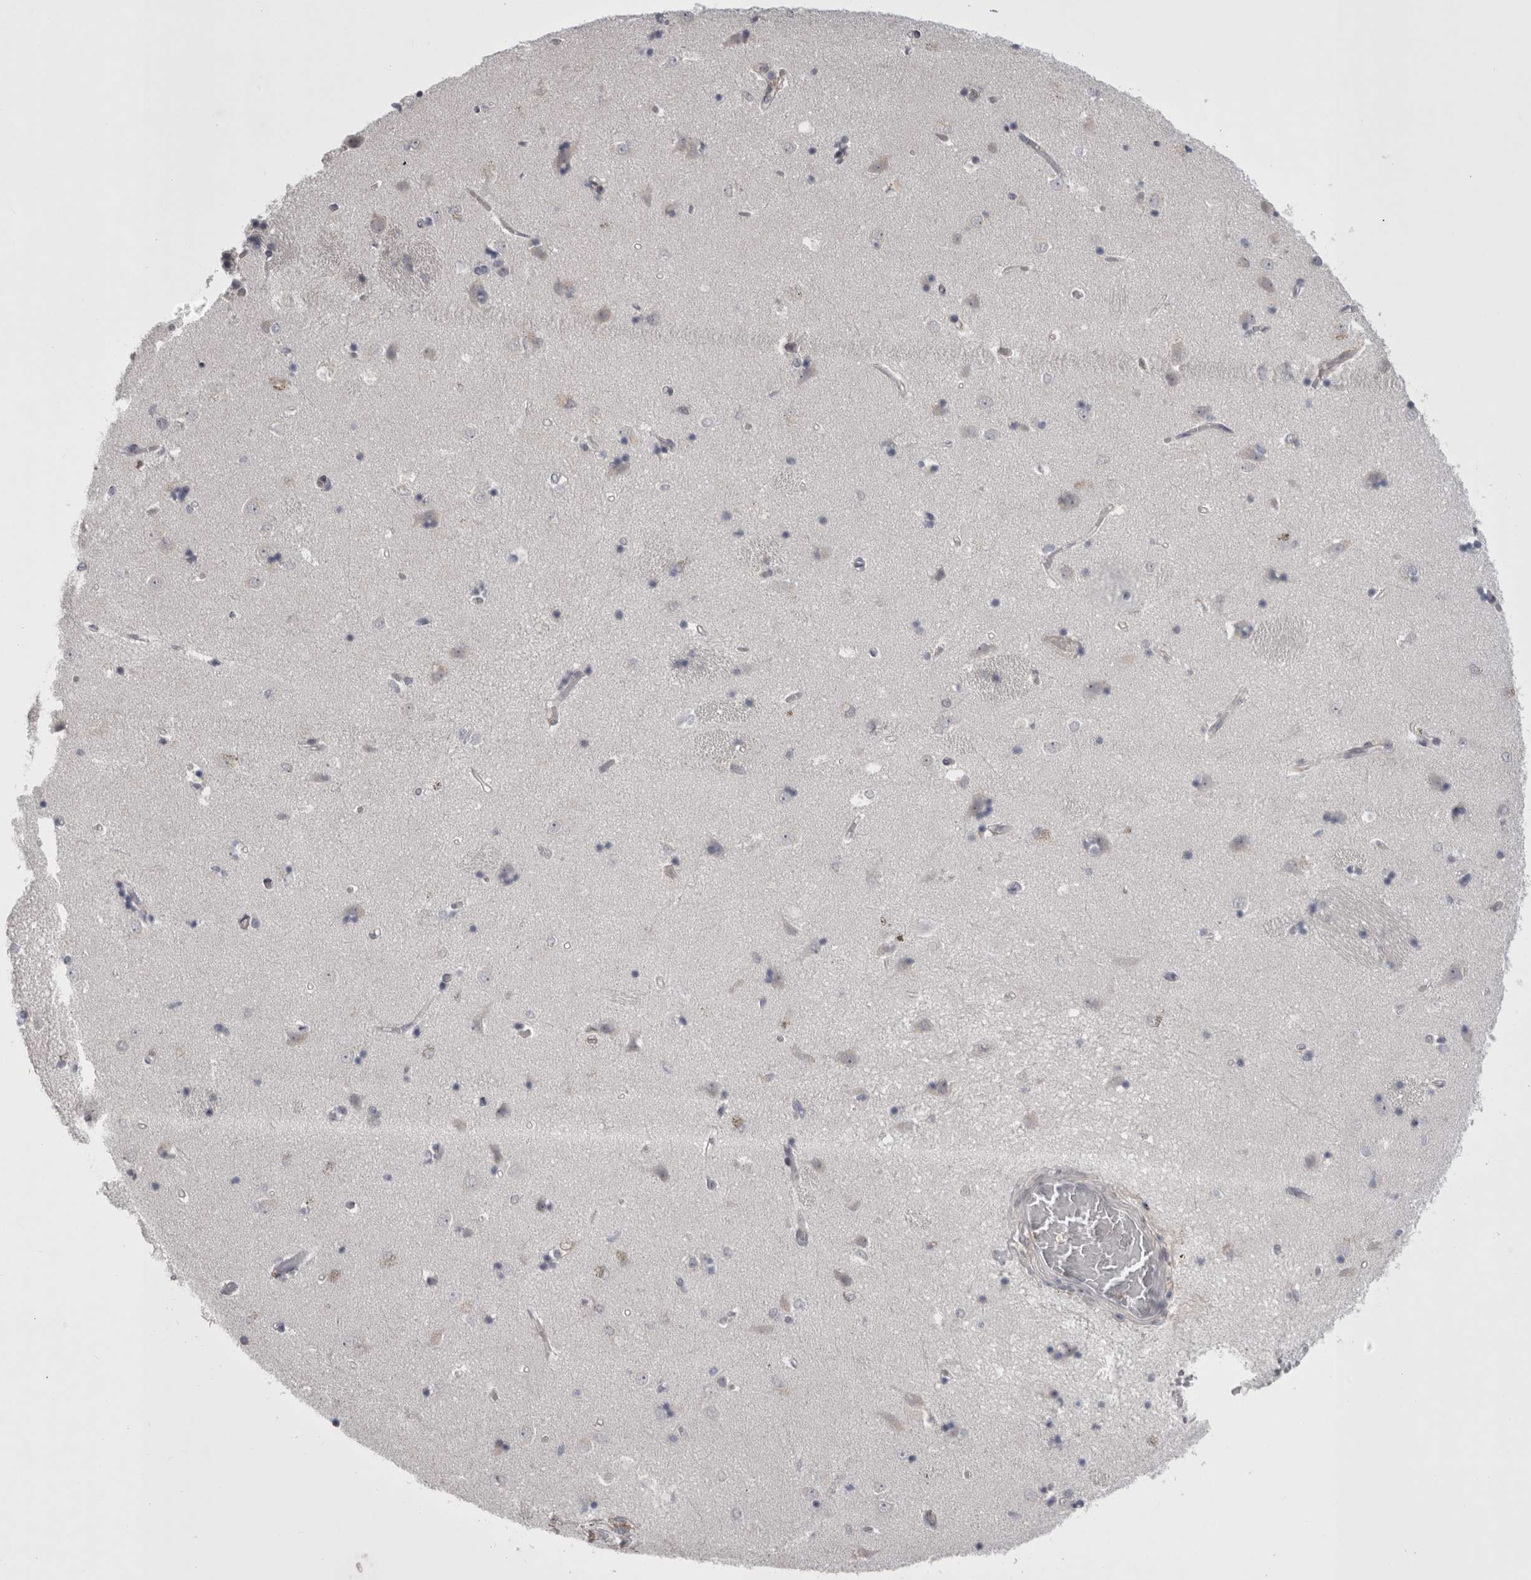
{"staining": {"intensity": "negative", "quantity": "none", "location": "none"}, "tissue": "caudate", "cell_type": "Glial cells", "image_type": "normal", "snomed": [{"axis": "morphology", "description": "Normal tissue, NOS"}, {"axis": "topography", "description": "Lateral ventricle wall"}], "caption": "Immunohistochemistry image of normal caudate stained for a protein (brown), which exhibits no positivity in glial cells. (DAB immunohistochemistry, high magnification).", "gene": "CHIC1", "patient": {"sex": "male", "age": 45}}